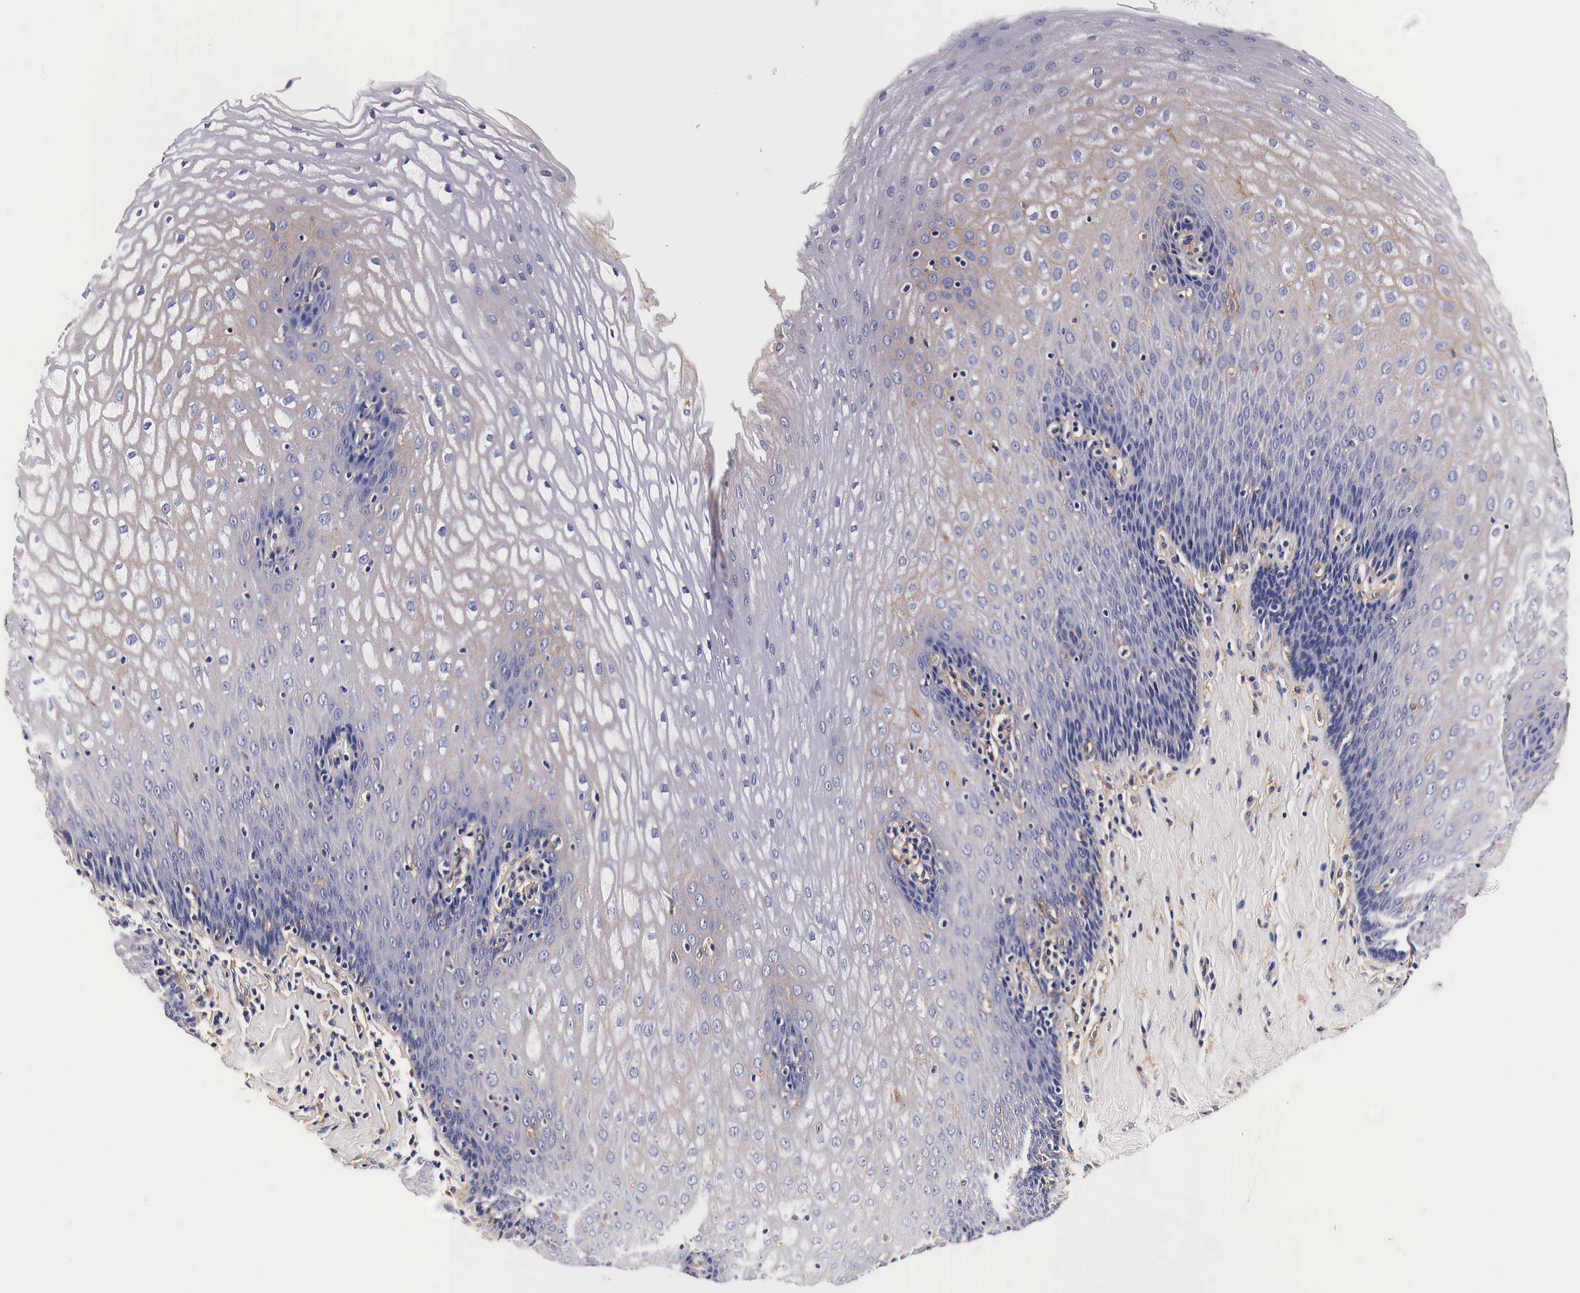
{"staining": {"intensity": "weak", "quantity": "25%-75%", "location": "cytoplasmic/membranous"}, "tissue": "esophagus", "cell_type": "Squamous epithelial cells", "image_type": "normal", "snomed": [{"axis": "morphology", "description": "Normal tissue, NOS"}, {"axis": "topography", "description": "Esophagus"}], "caption": "Normal esophagus exhibits weak cytoplasmic/membranous staining in approximately 25%-75% of squamous epithelial cells, visualized by immunohistochemistry.", "gene": "RP2", "patient": {"sex": "female", "age": 61}}